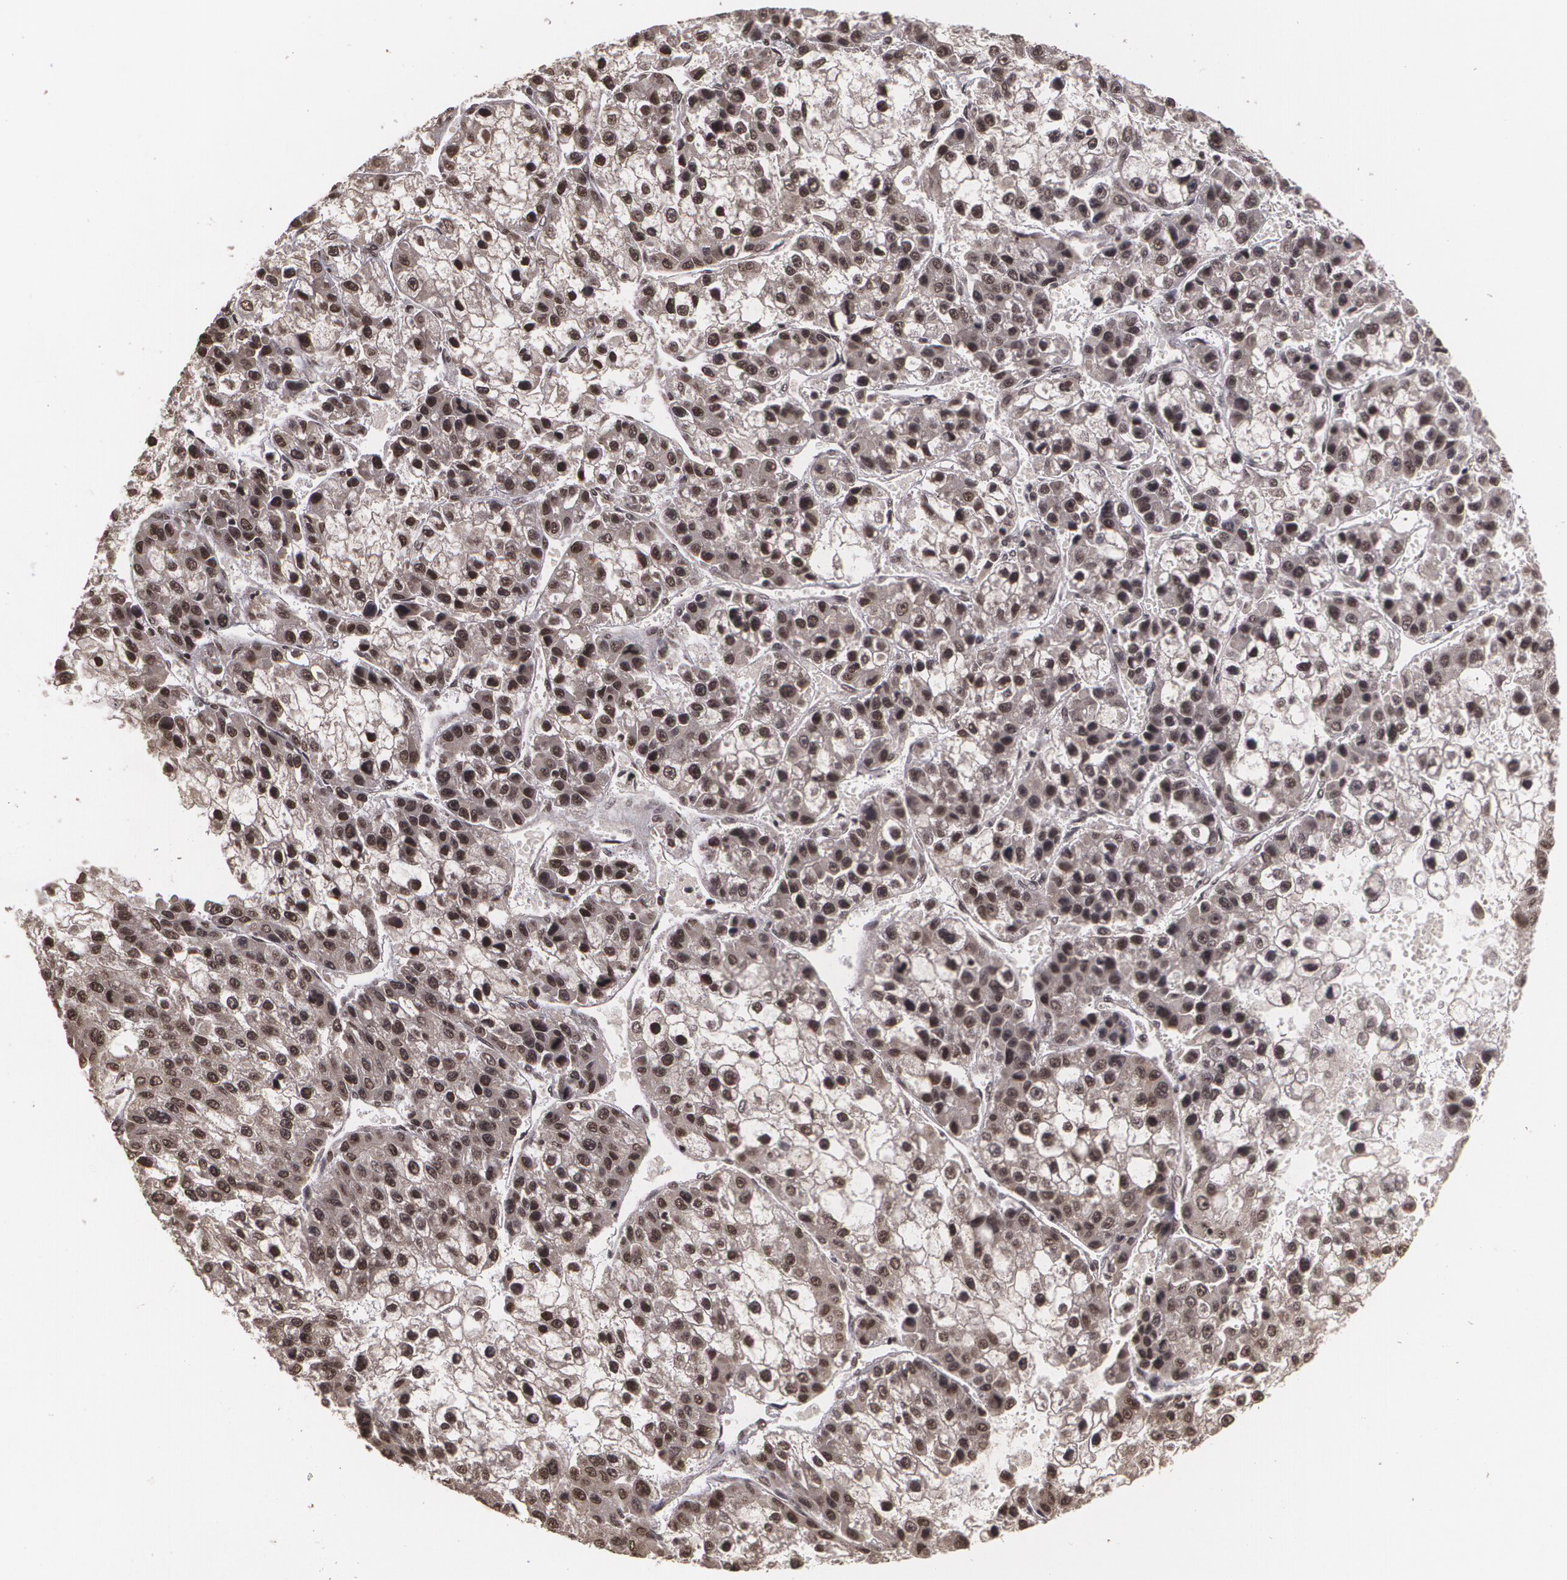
{"staining": {"intensity": "moderate", "quantity": ">75%", "location": "nuclear"}, "tissue": "liver cancer", "cell_type": "Tumor cells", "image_type": "cancer", "snomed": [{"axis": "morphology", "description": "Carcinoma, Hepatocellular, NOS"}, {"axis": "topography", "description": "Liver"}], "caption": "This micrograph displays immunohistochemistry staining of liver hepatocellular carcinoma, with medium moderate nuclear positivity in approximately >75% of tumor cells.", "gene": "RXRB", "patient": {"sex": "female", "age": 66}}